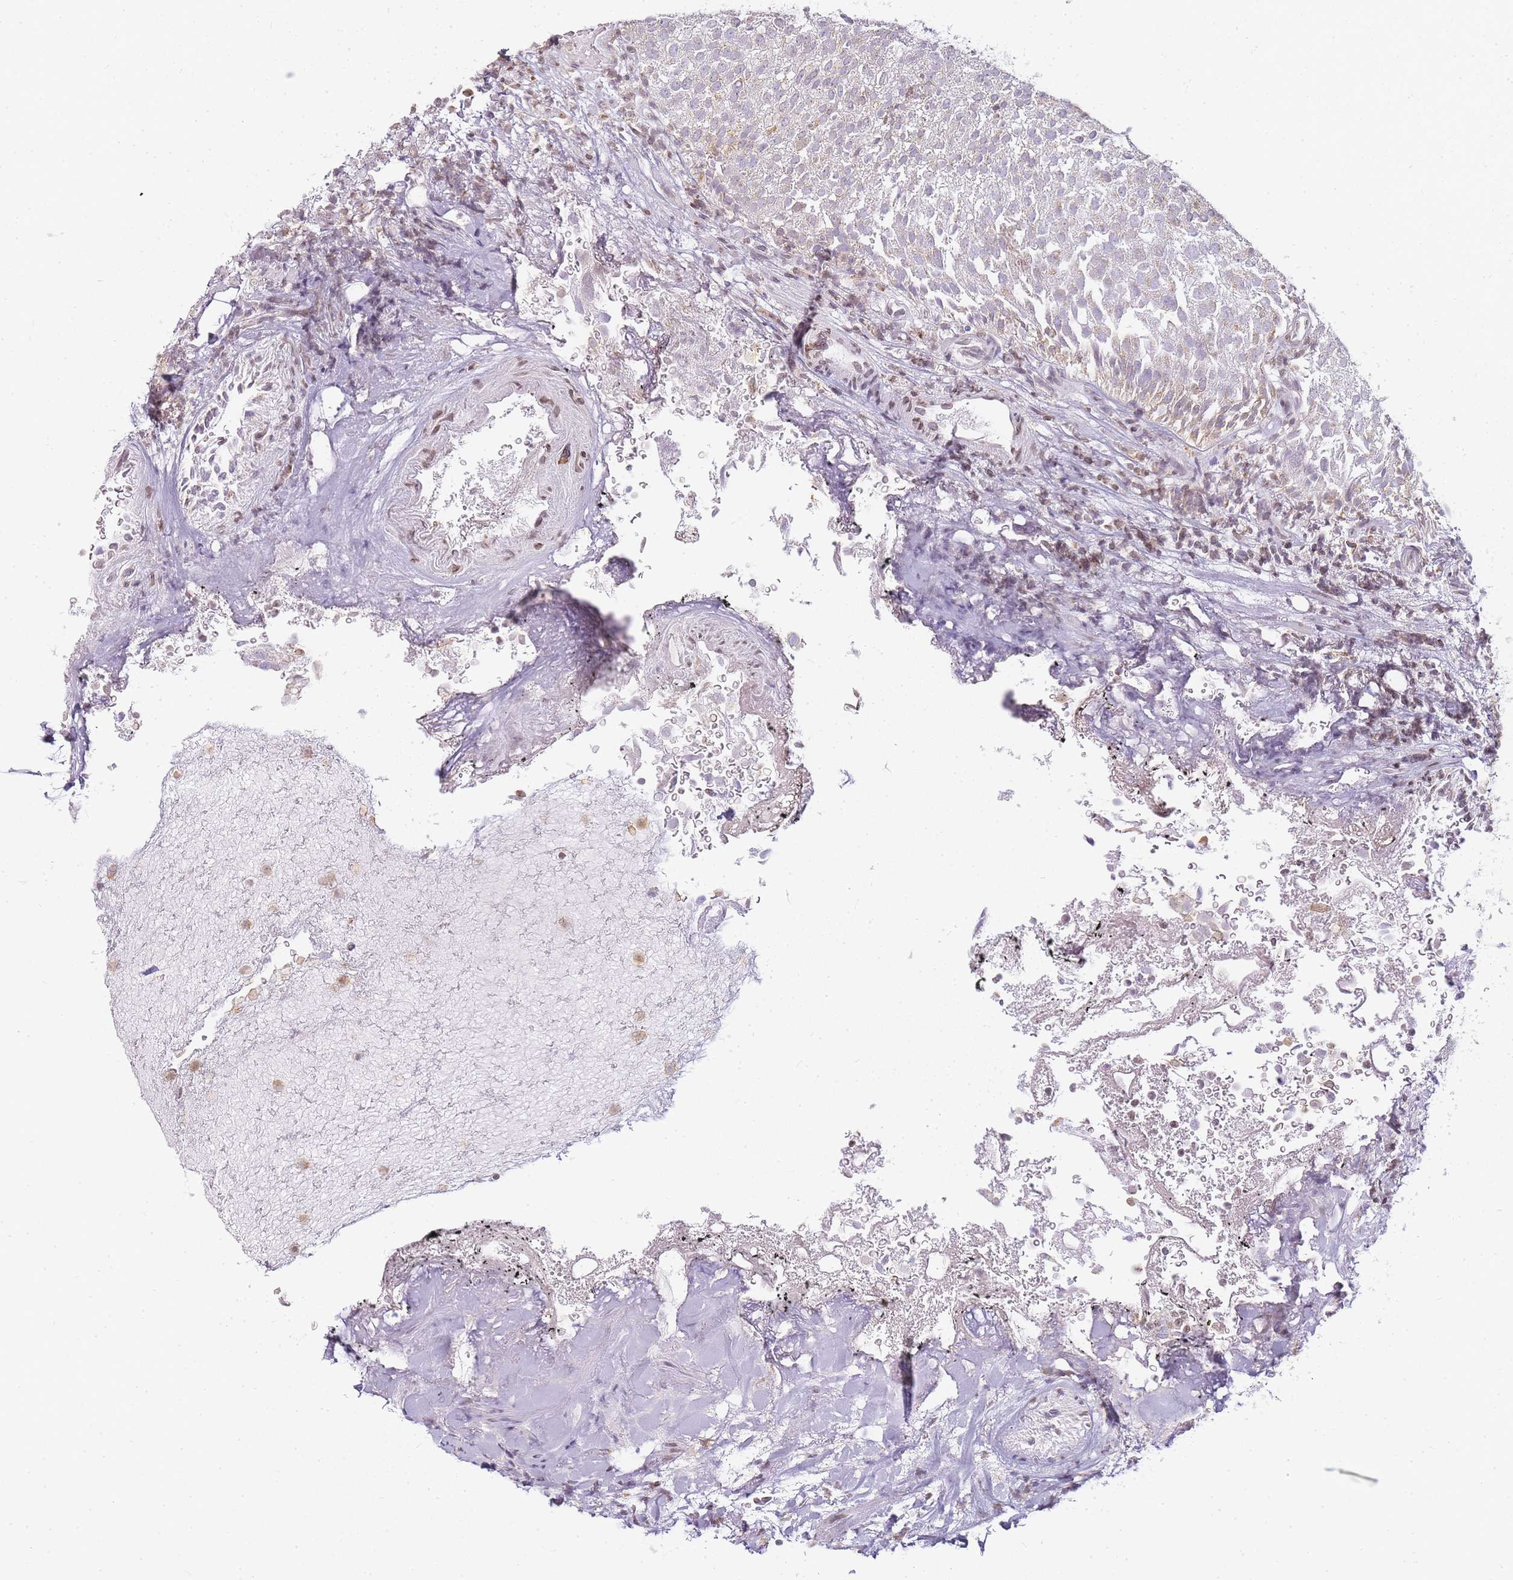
{"staining": {"intensity": "negative", "quantity": "none", "location": "none"}, "tissue": "urothelial cancer", "cell_type": "Tumor cells", "image_type": "cancer", "snomed": [{"axis": "morphology", "description": "Urothelial carcinoma, Low grade"}, {"axis": "topography", "description": "Urinary bladder"}], "caption": "IHC image of low-grade urothelial carcinoma stained for a protein (brown), which reveals no expression in tumor cells.", "gene": "JAKMIP1", "patient": {"sex": "male", "age": 78}}